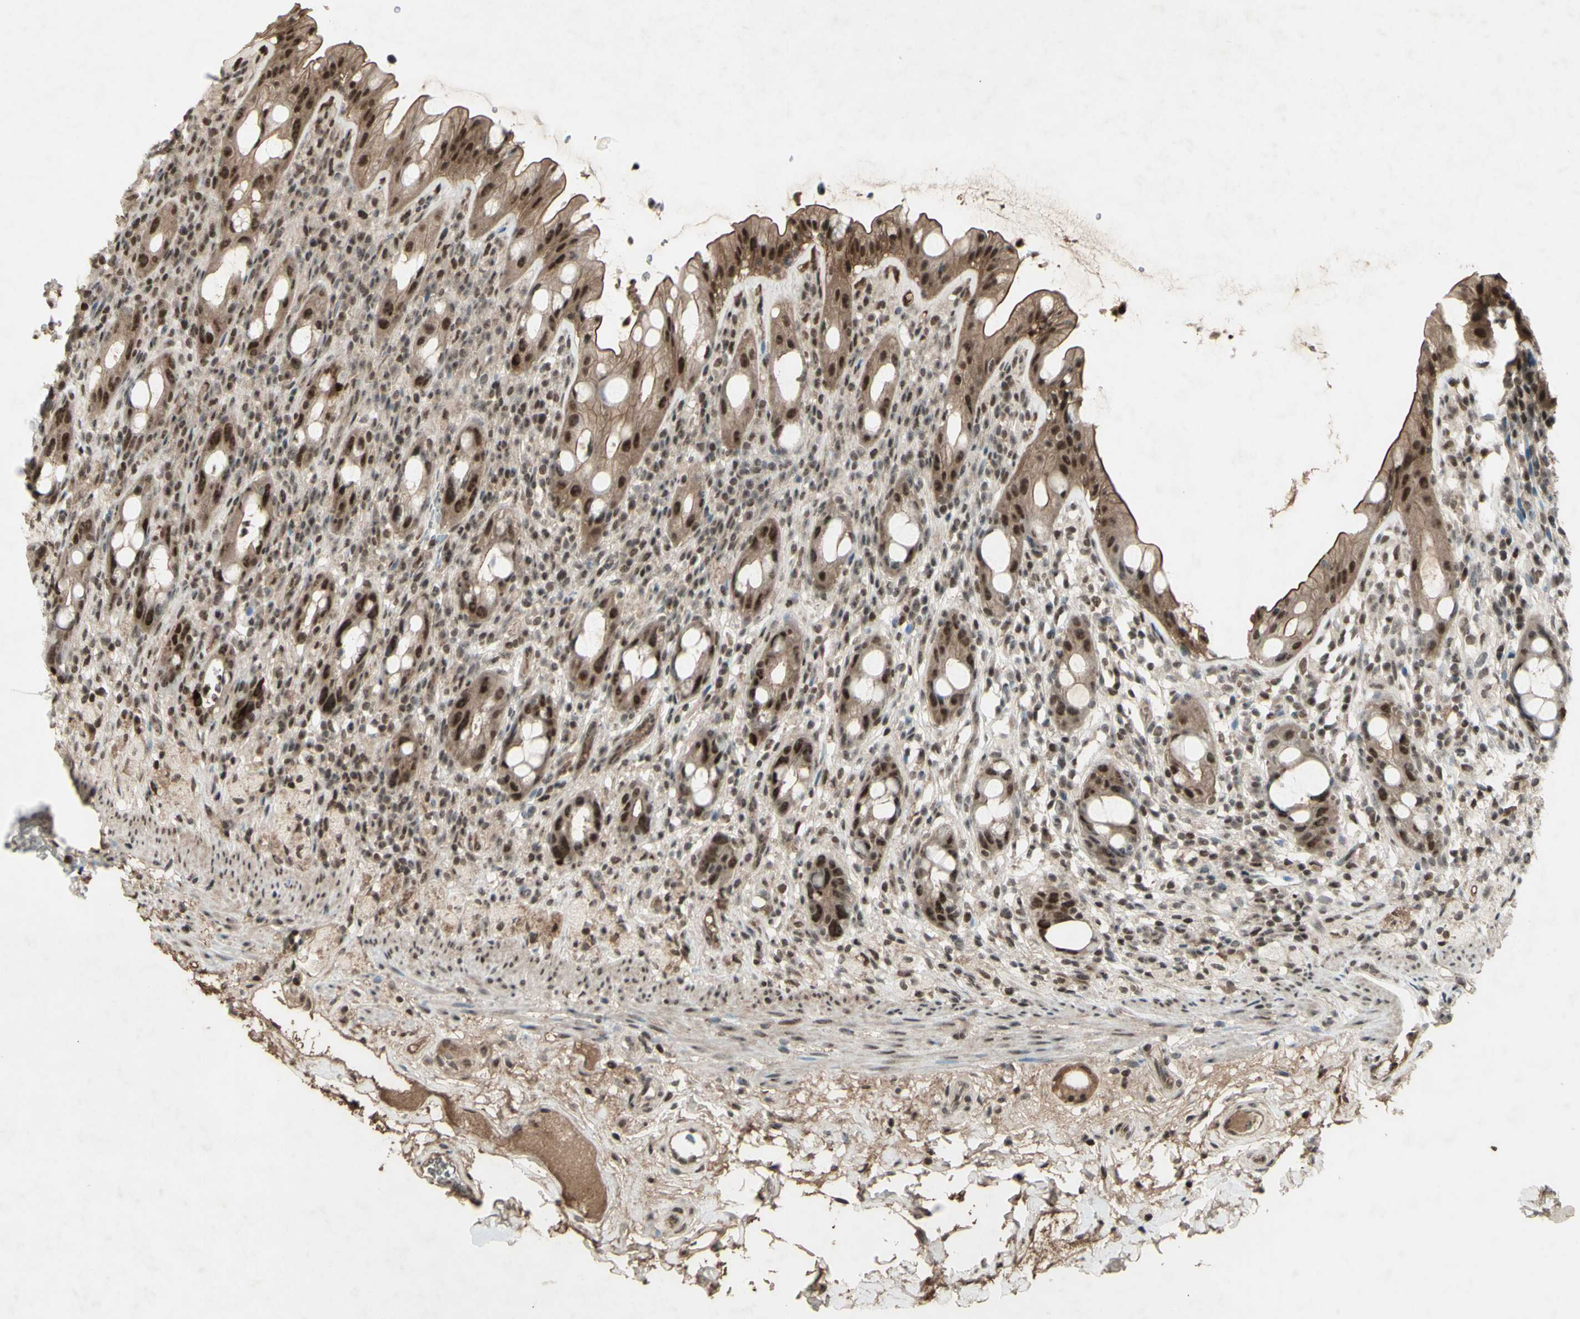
{"staining": {"intensity": "moderate", "quantity": ">75%", "location": "cytoplasmic/membranous,nuclear"}, "tissue": "rectum", "cell_type": "Glandular cells", "image_type": "normal", "snomed": [{"axis": "morphology", "description": "Normal tissue, NOS"}, {"axis": "topography", "description": "Rectum"}], "caption": "Protein staining of unremarkable rectum demonstrates moderate cytoplasmic/membranous,nuclear staining in approximately >75% of glandular cells.", "gene": "SNW1", "patient": {"sex": "male", "age": 44}}